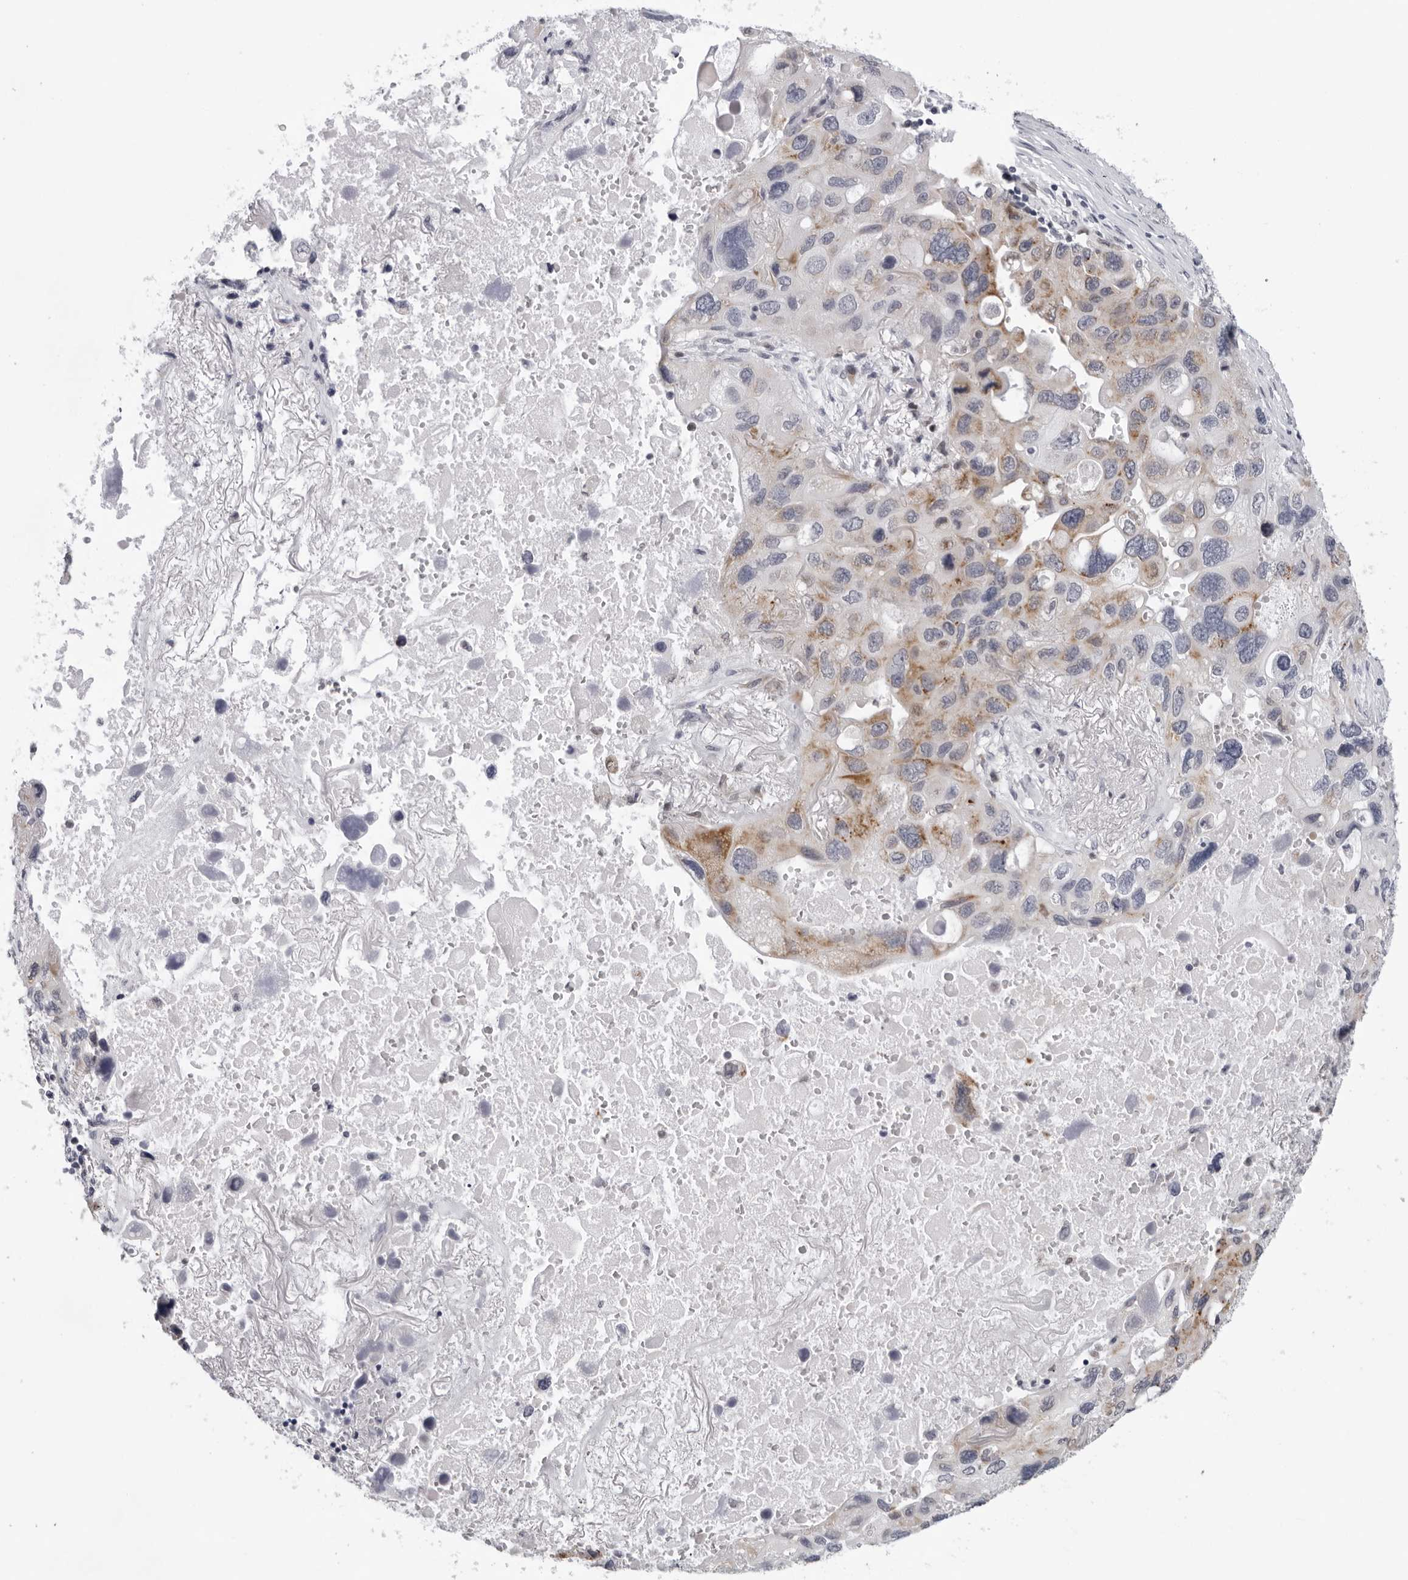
{"staining": {"intensity": "moderate", "quantity": "25%-75%", "location": "cytoplasmic/membranous"}, "tissue": "lung cancer", "cell_type": "Tumor cells", "image_type": "cancer", "snomed": [{"axis": "morphology", "description": "Squamous cell carcinoma, NOS"}, {"axis": "topography", "description": "Lung"}], "caption": "Protein staining demonstrates moderate cytoplasmic/membranous expression in approximately 25%-75% of tumor cells in lung cancer. The protein of interest is stained brown, and the nuclei are stained in blue (DAB (3,3'-diaminobenzidine) IHC with brightfield microscopy, high magnification).", "gene": "CPT2", "patient": {"sex": "female", "age": 73}}